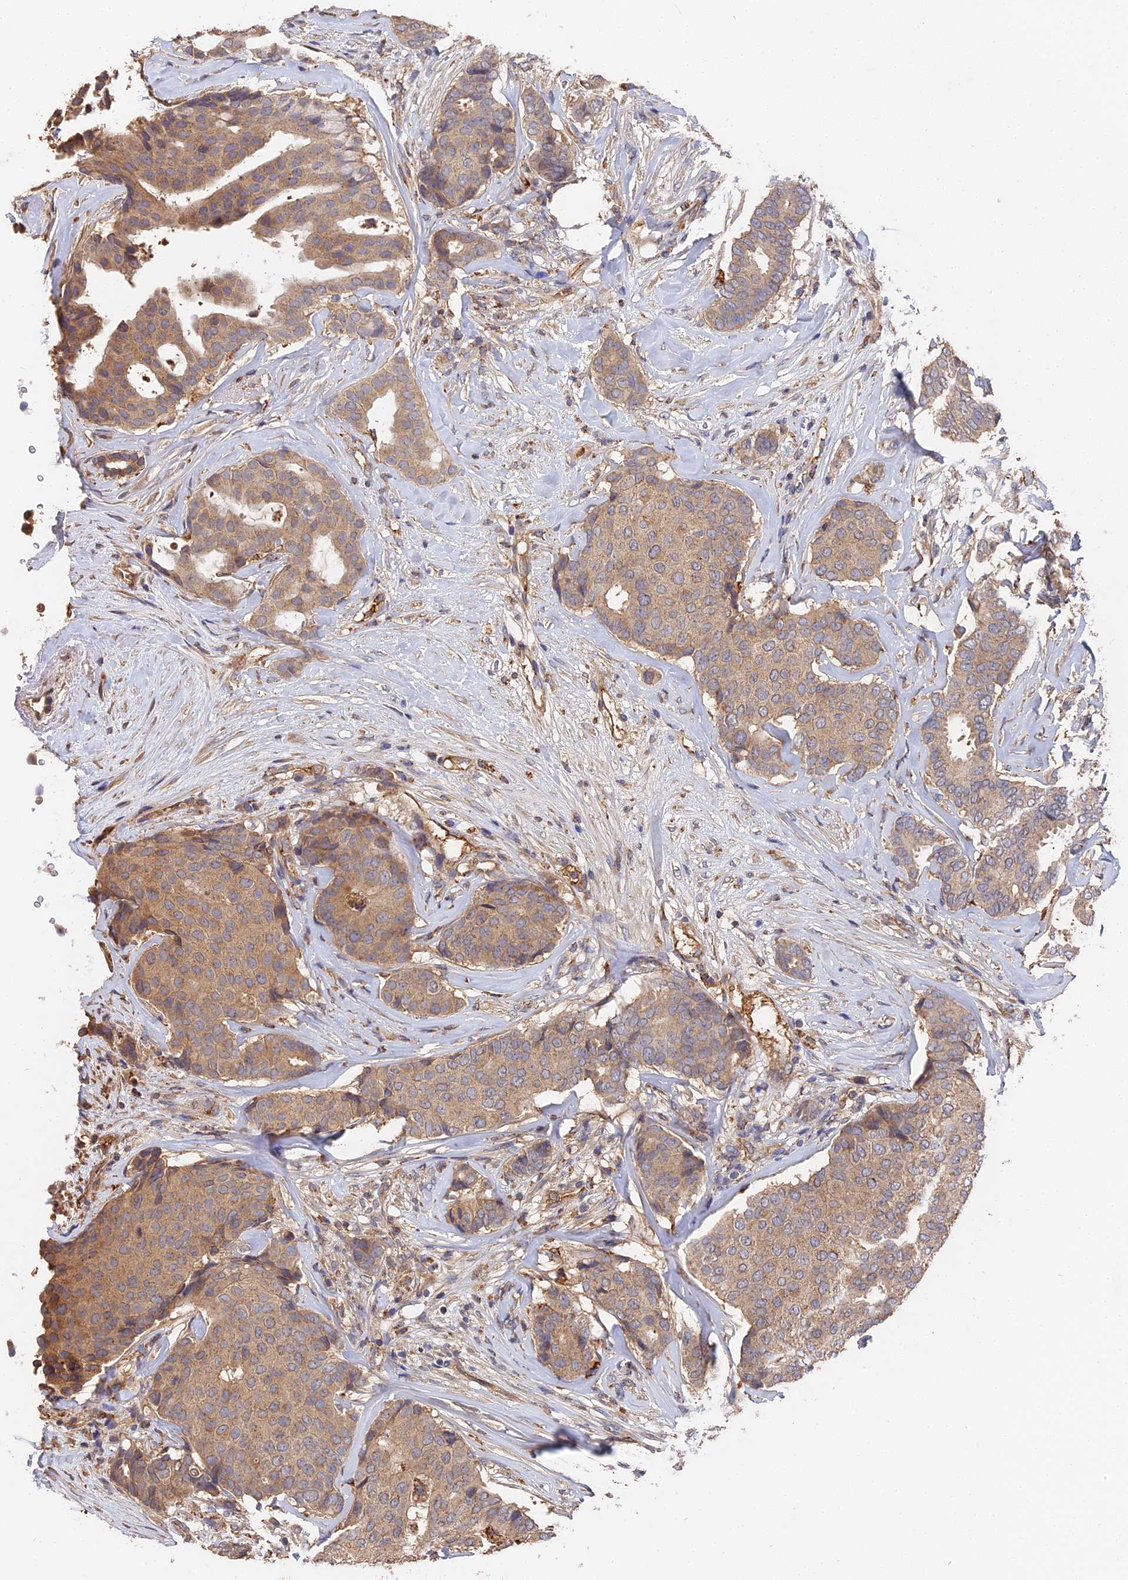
{"staining": {"intensity": "moderate", "quantity": ">75%", "location": "cytoplasmic/membranous"}, "tissue": "breast cancer", "cell_type": "Tumor cells", "image_type": "cancer", "snomed": [{"axis": "morphology", "description": "Duct carcinoma"}, {"axis": "topography", "description": "Breast"}], "caption": "Protein expression by immunohistochemistry (IHC) reveals moderate cytoplasmic/membranous staining in approximately >75% of tumor cells in breast cancer (infiltrating ductal carcinoma).", "gene": "DHRS11", "patient": {"sex": "female", "age": 75}}